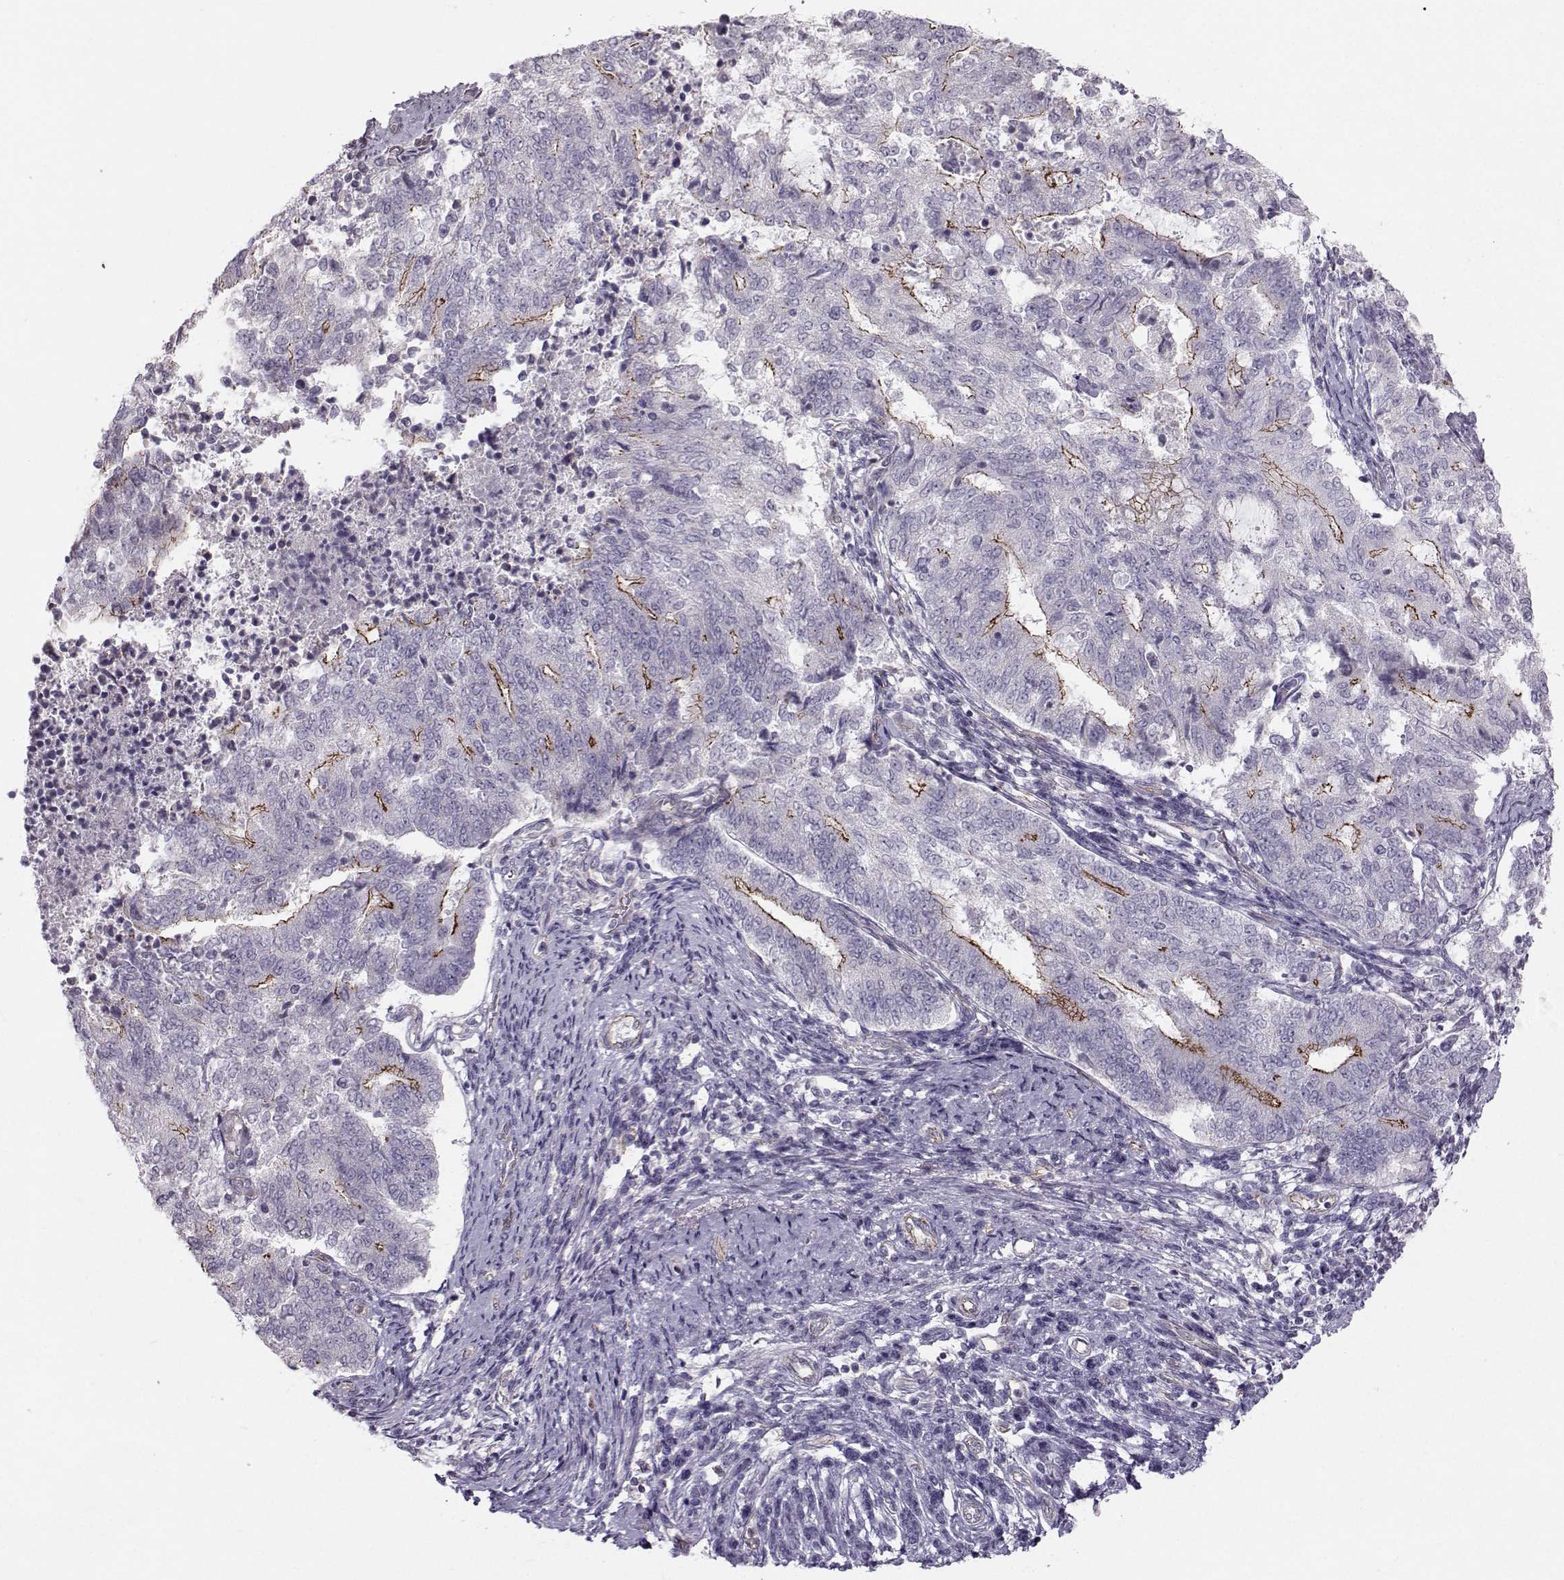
{"staining": {"intensity": "strong", "quantity": "<25%", "location": "cytoplasmic/membranous"}, "tissue": "endometrial cancer", "cell_type": "Tumor cells", "image_type": "cancer", "snomed": [{"axis": "morphology", "description": "Adenocarcinoma, NOS"}, {"axis": "topography", "description": "Endometrium"}], "caption": "Immunohistochemical staining of endometrial cancer (adenocarcinoma) reveals medium levels of strong cytoplasmic/membranous expression in about <25% of tumor cells.", "gene": "MAST1", "patient": {"sex": "female", "age": 65}}